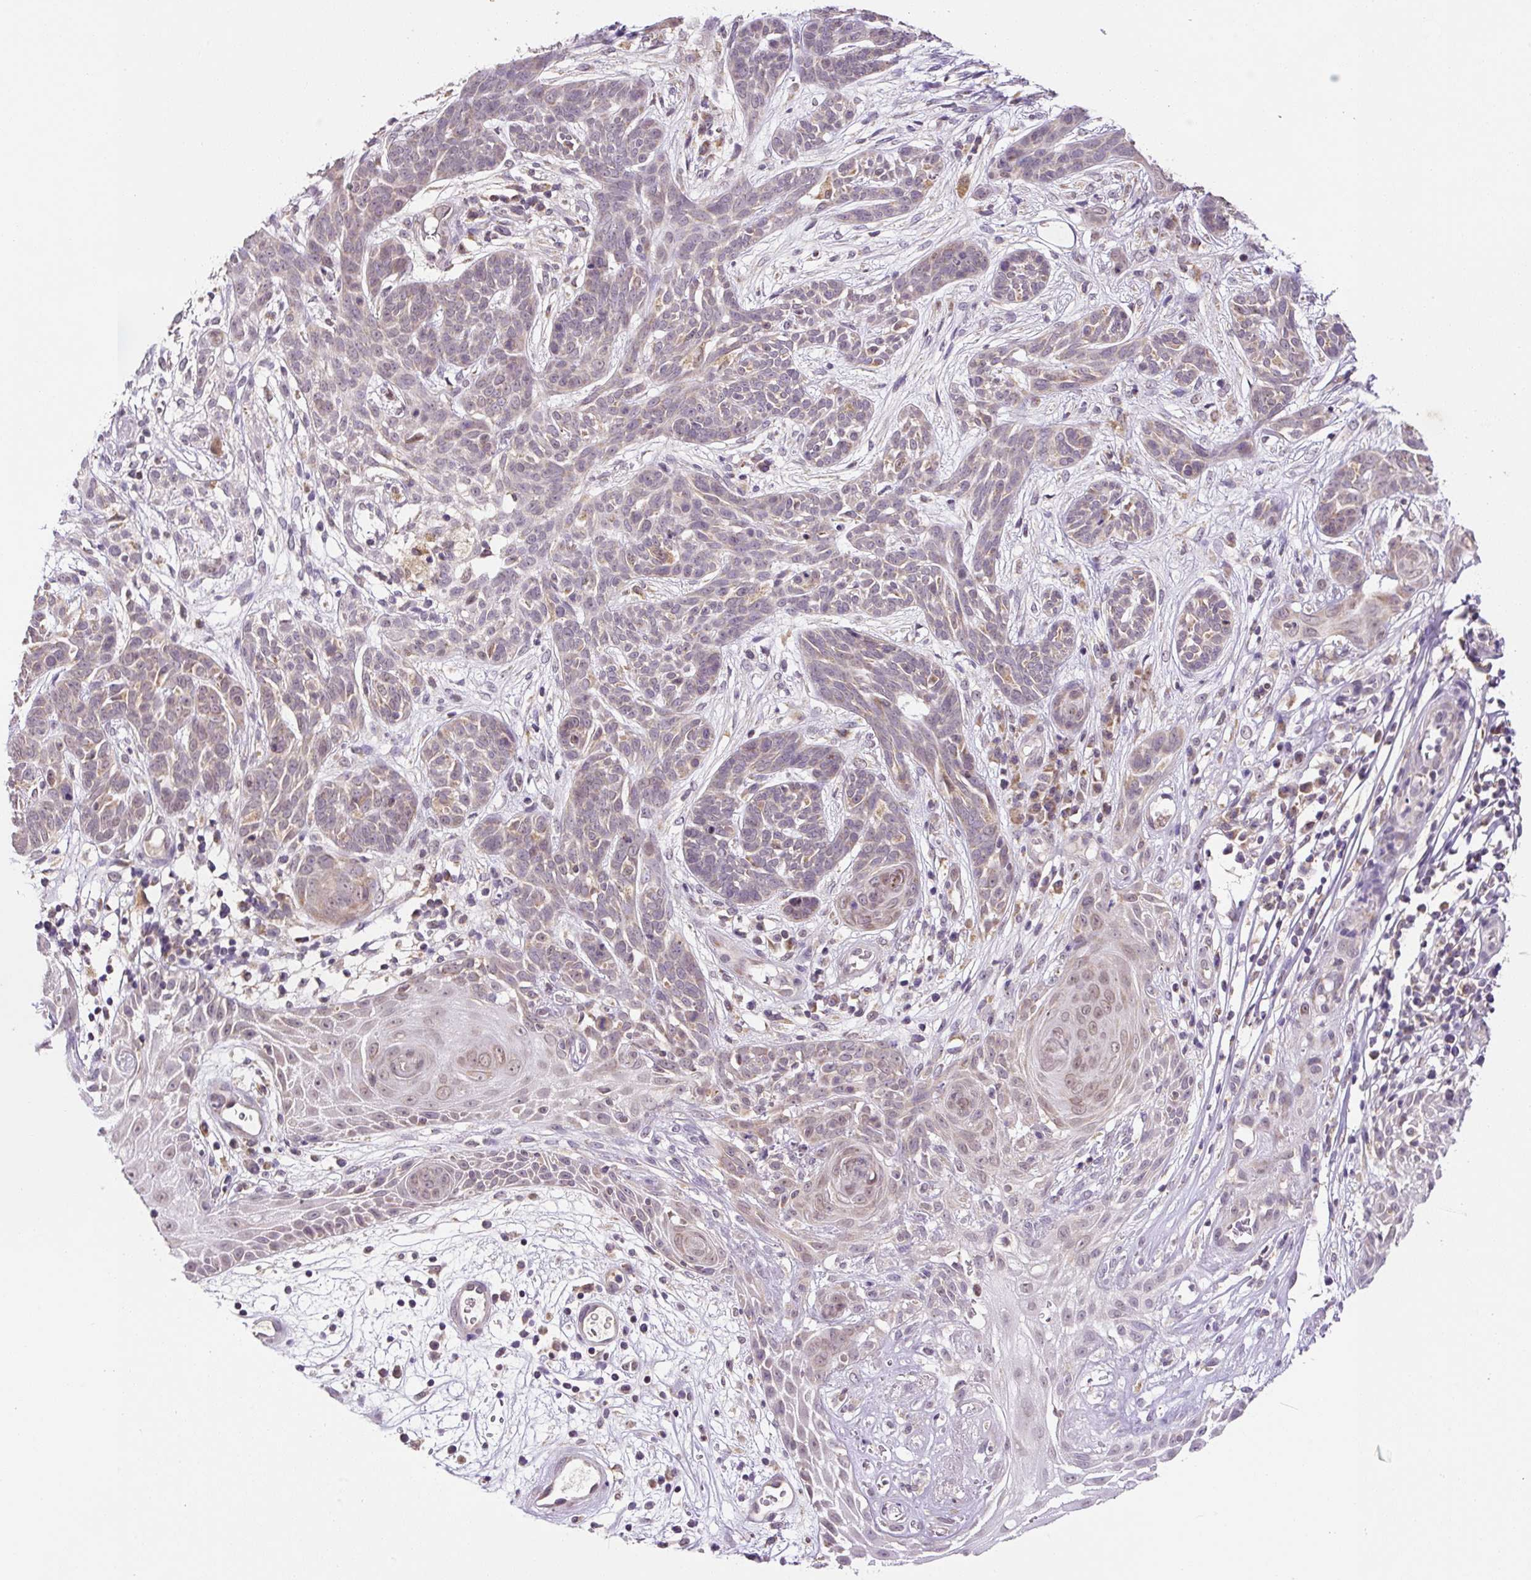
{"staining": {"intensity": "weak", "quantity": "<25%", "location": "cytoplasmic/membranous"}, "tissue": "skin cancer", "cell_type": "Tumor cells", "image_type": "cancer", "snomed": [{"axis": "morphology", "description": "Basal cell carcinoma"}, {"axis": "topography", "description": "Skin"}, {"axis": "topography", "description": "Skin, foot"}], "caption": "A micrograph of basal cell carcinoma (skin) stained for a protein exhibits no brown staining in tumor cells. (Stains: DAB immunohistochemistry with hematoxylin counter stain, Microscopy: brightfield microscopy at high magnification).", "gene": "MFSD9", "patient": {"sex": "female", "age": 86}}